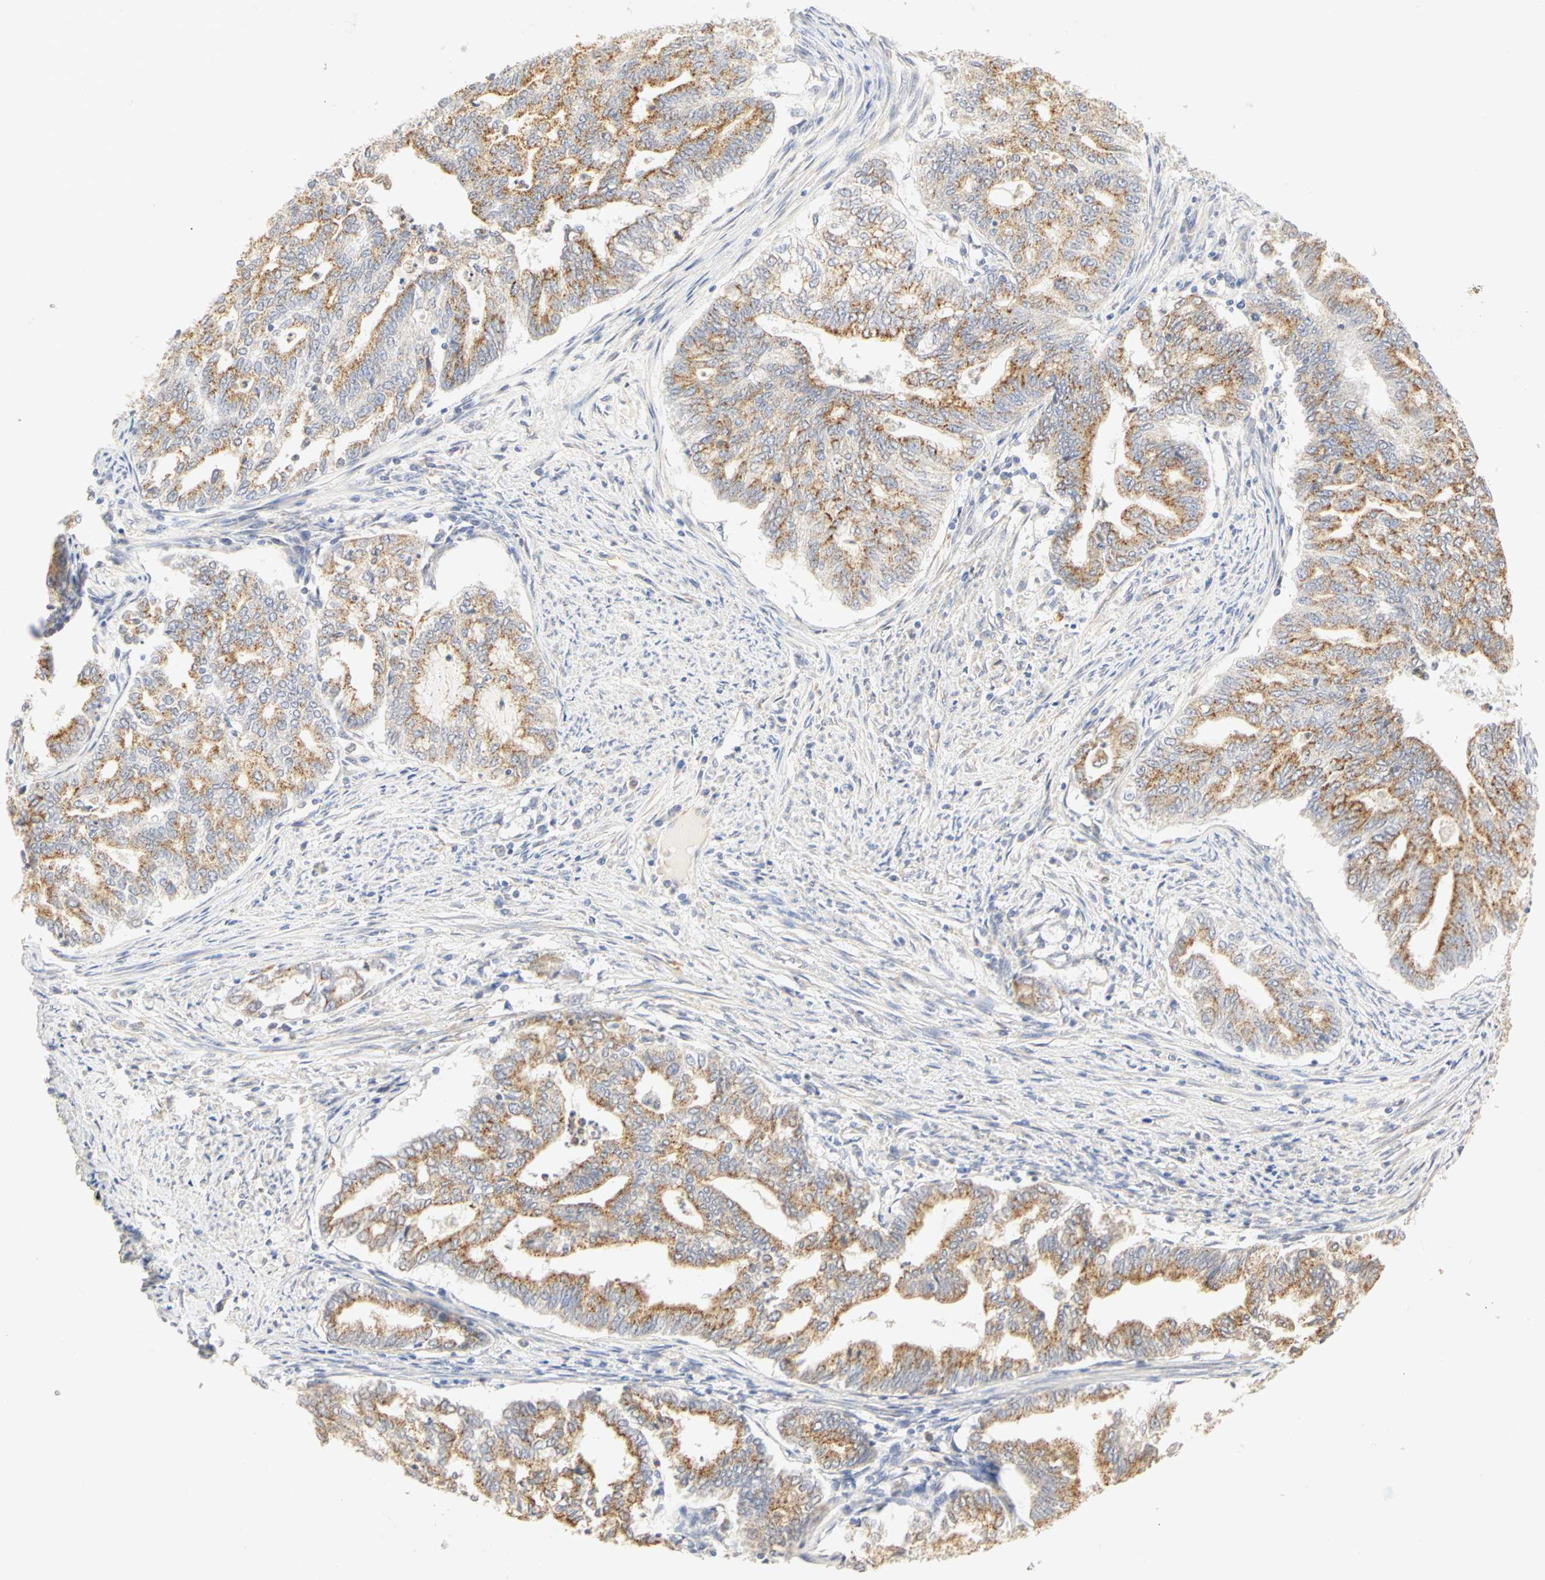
{"staining": {"intensity": "moderate", "quantity": ">75%", "location": "cytoplasmic/membranous"}, "tissue": "endometrial cancer", "cell_type": "Tumor cells", "image_type": "cancer", "snomed": [{"axis": "morphology", "description": "Adenocarcinoma, NOS"}, {"axis": "topography", "description": "Endometrium"}], "caption": "Tumor cells exhibit moderate cytoplasmic/membranous expression in approximately >75% of cells in endometrial cancer.", "gene": "GNRH2", "patient": {"sex": "female", "age": 79}}